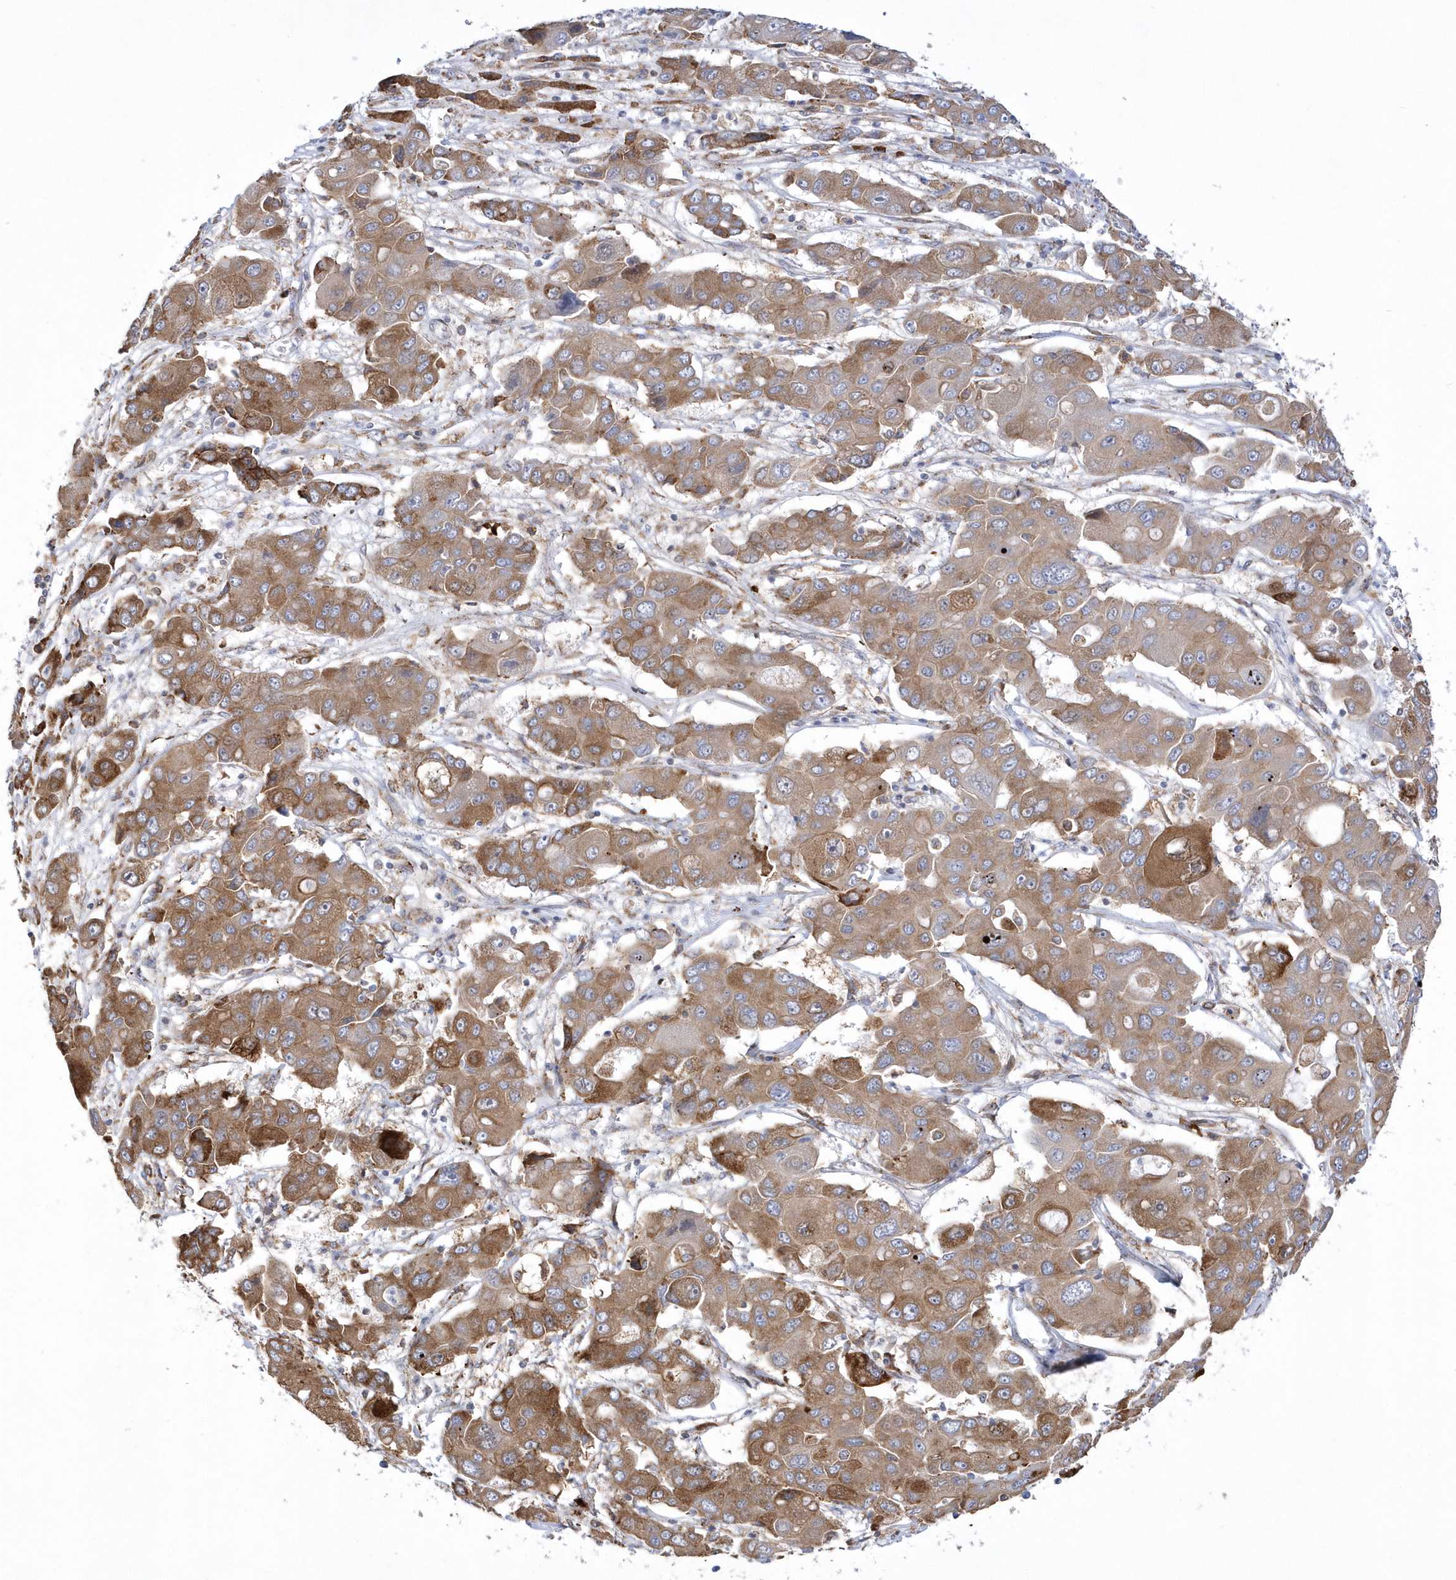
{"staining": {"intensity": "moderate", "quantity": ">75%", "location": "cytoplasmic/membranous"}, "tissue": "liver cancer", "cell_type": "Tumor cells", "image_type": "cancer", "snomed": [{"axis": "morphology", "description": "Cholangiocarcinoma"}, {"axis": "topography", "description": "Liver"}], "caption": "Immunohistochemical staining of cholangiocarcinoma (liver) exhibits medium levels of moderate cytoplasmic/membranous protein positivity in approximately >75% of tumor cells.", "gene": "MED31", "patient": {"sex": "male", "age": 67}}